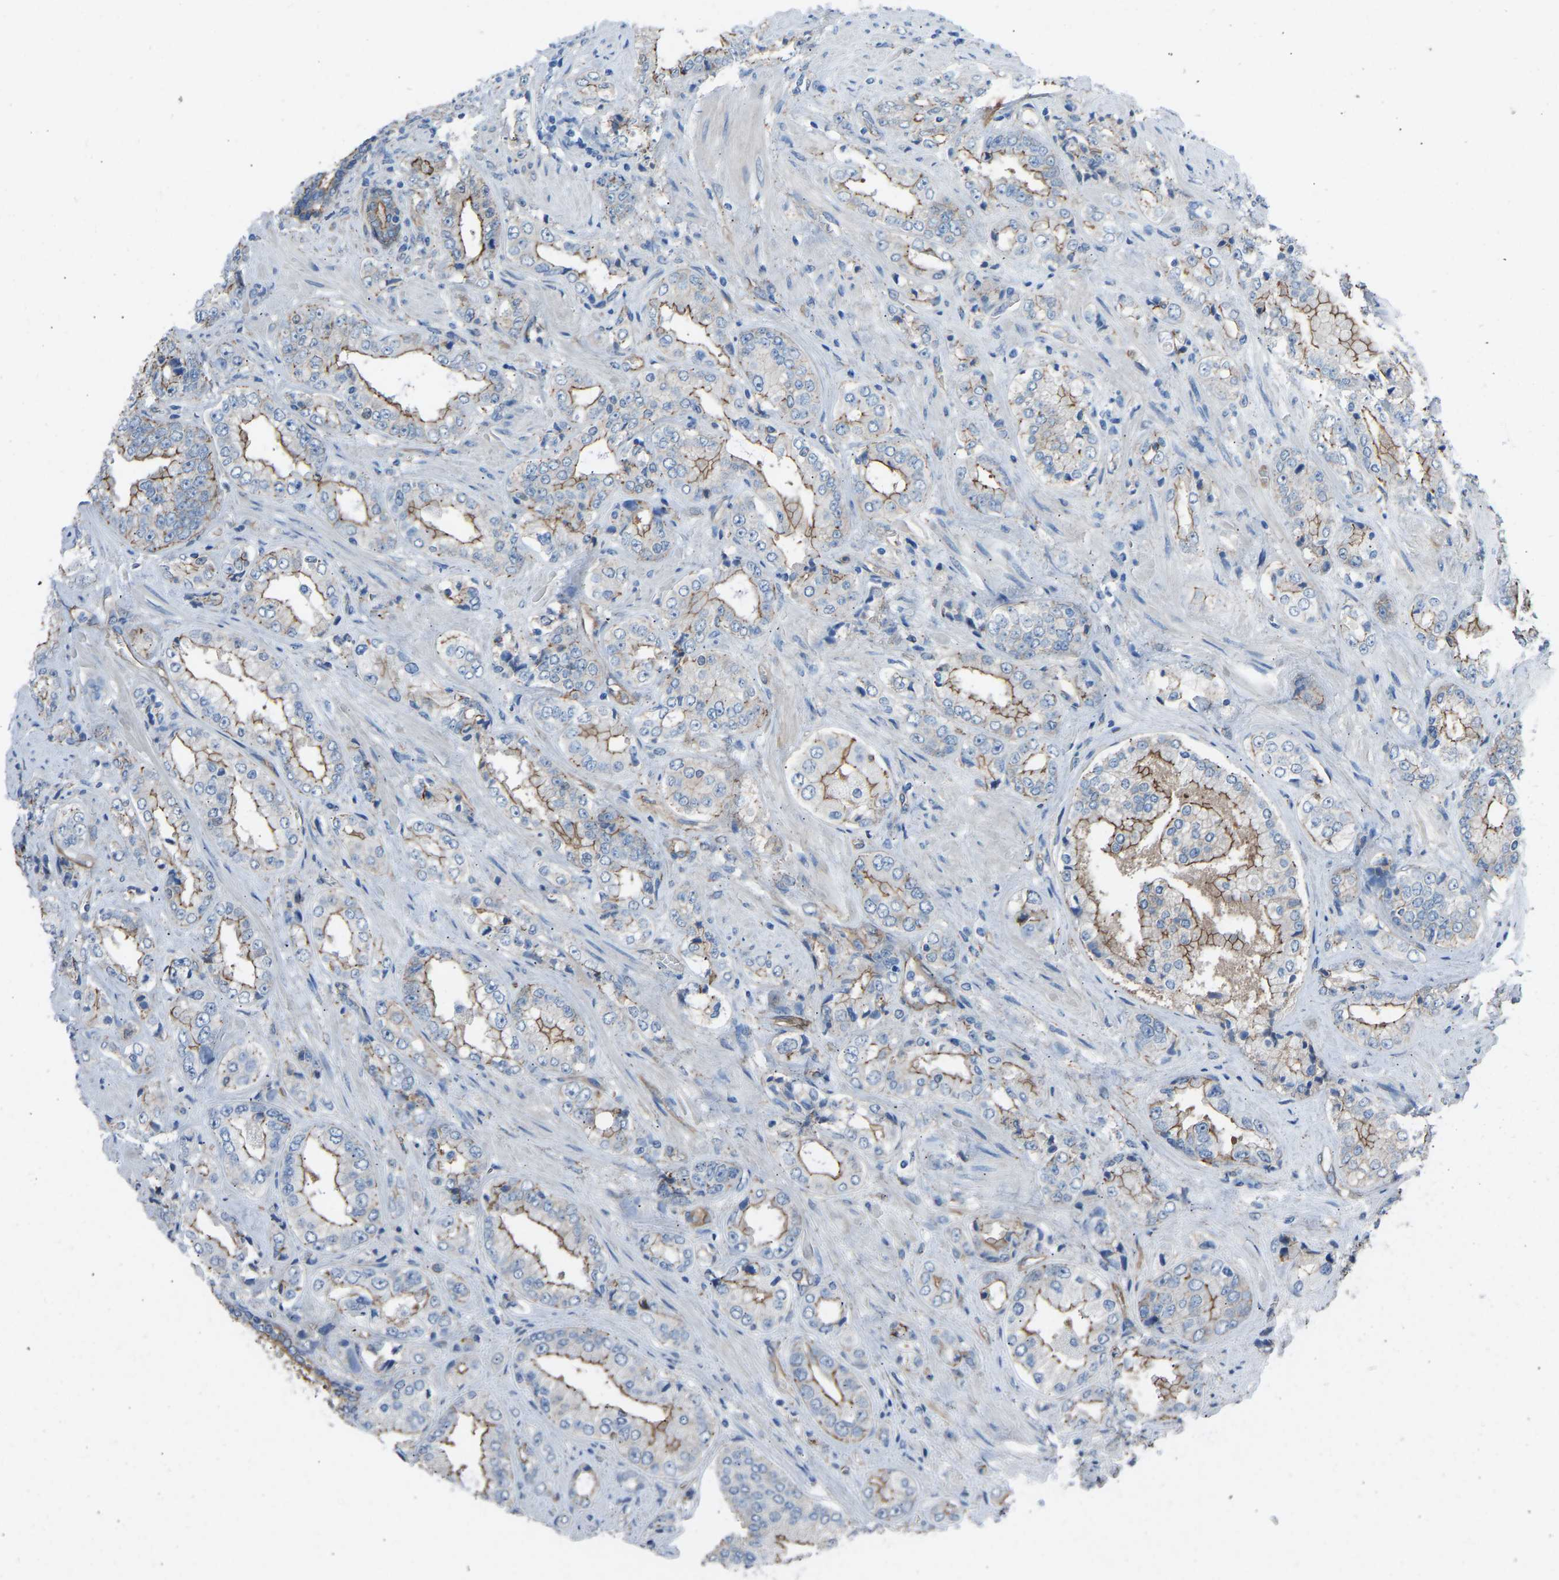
{"staining": {"intensity": "moderate", "quantity": ">75%", "location": "cytoplasmic/membranous"}, "tissue": "prostate cancer", "cell_type": "Tumor cells", "image_type": "cancer", "snomed": [{"axis": "morphology", "description": "Adenocarcinoma, High grade"}, {"axis": "topography", "description": "Prostate"}], "caption": "A photomicrograph showing moderate cytoplasmic/membranous expression in approximately >75% of tumor cells in adenocarcinoma (high-grade) (prostate), as visualized by brown immunohistochemical staining.", "gene": "MYH10", "patient": {"sex": "male", "age": 61}}